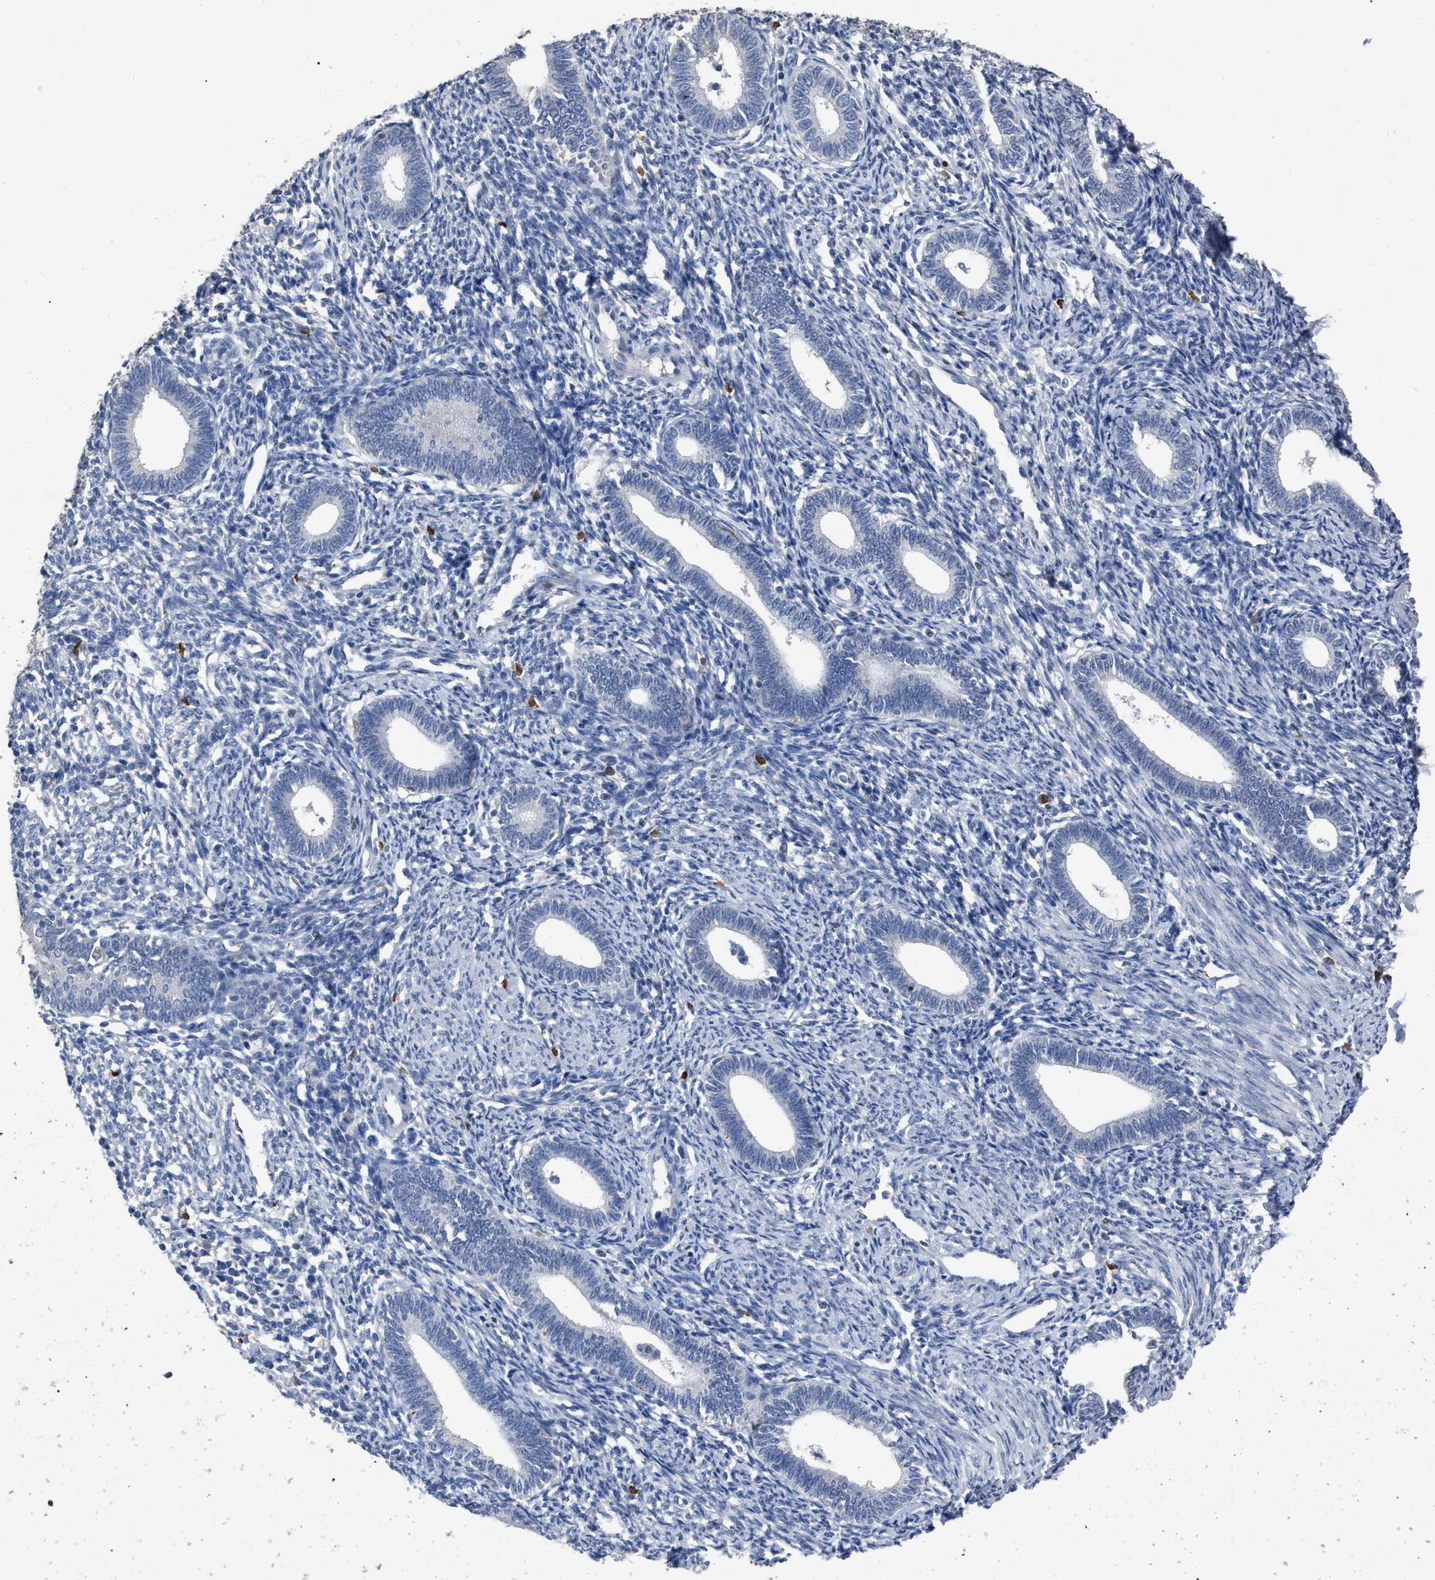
{"staining": {"intensity": "negative", "quantity": "none", "location": "none"}, "tissue": "endometrium", "cell_type": "Cells in endometrial stroma", "image_type": "normal", "snomed": [{"axis": "morphology", "description": "Normal tissue, NOS"}, {"axis": "topography", "description": "Endometrium"}], "caption": "Human endometrium stained for a protein using immunohistochemistry (IHC) reveals no staining in cells in endometrial stroma.", "gene": "HABP2", "patient": {"sex": "female", "age": 41}}